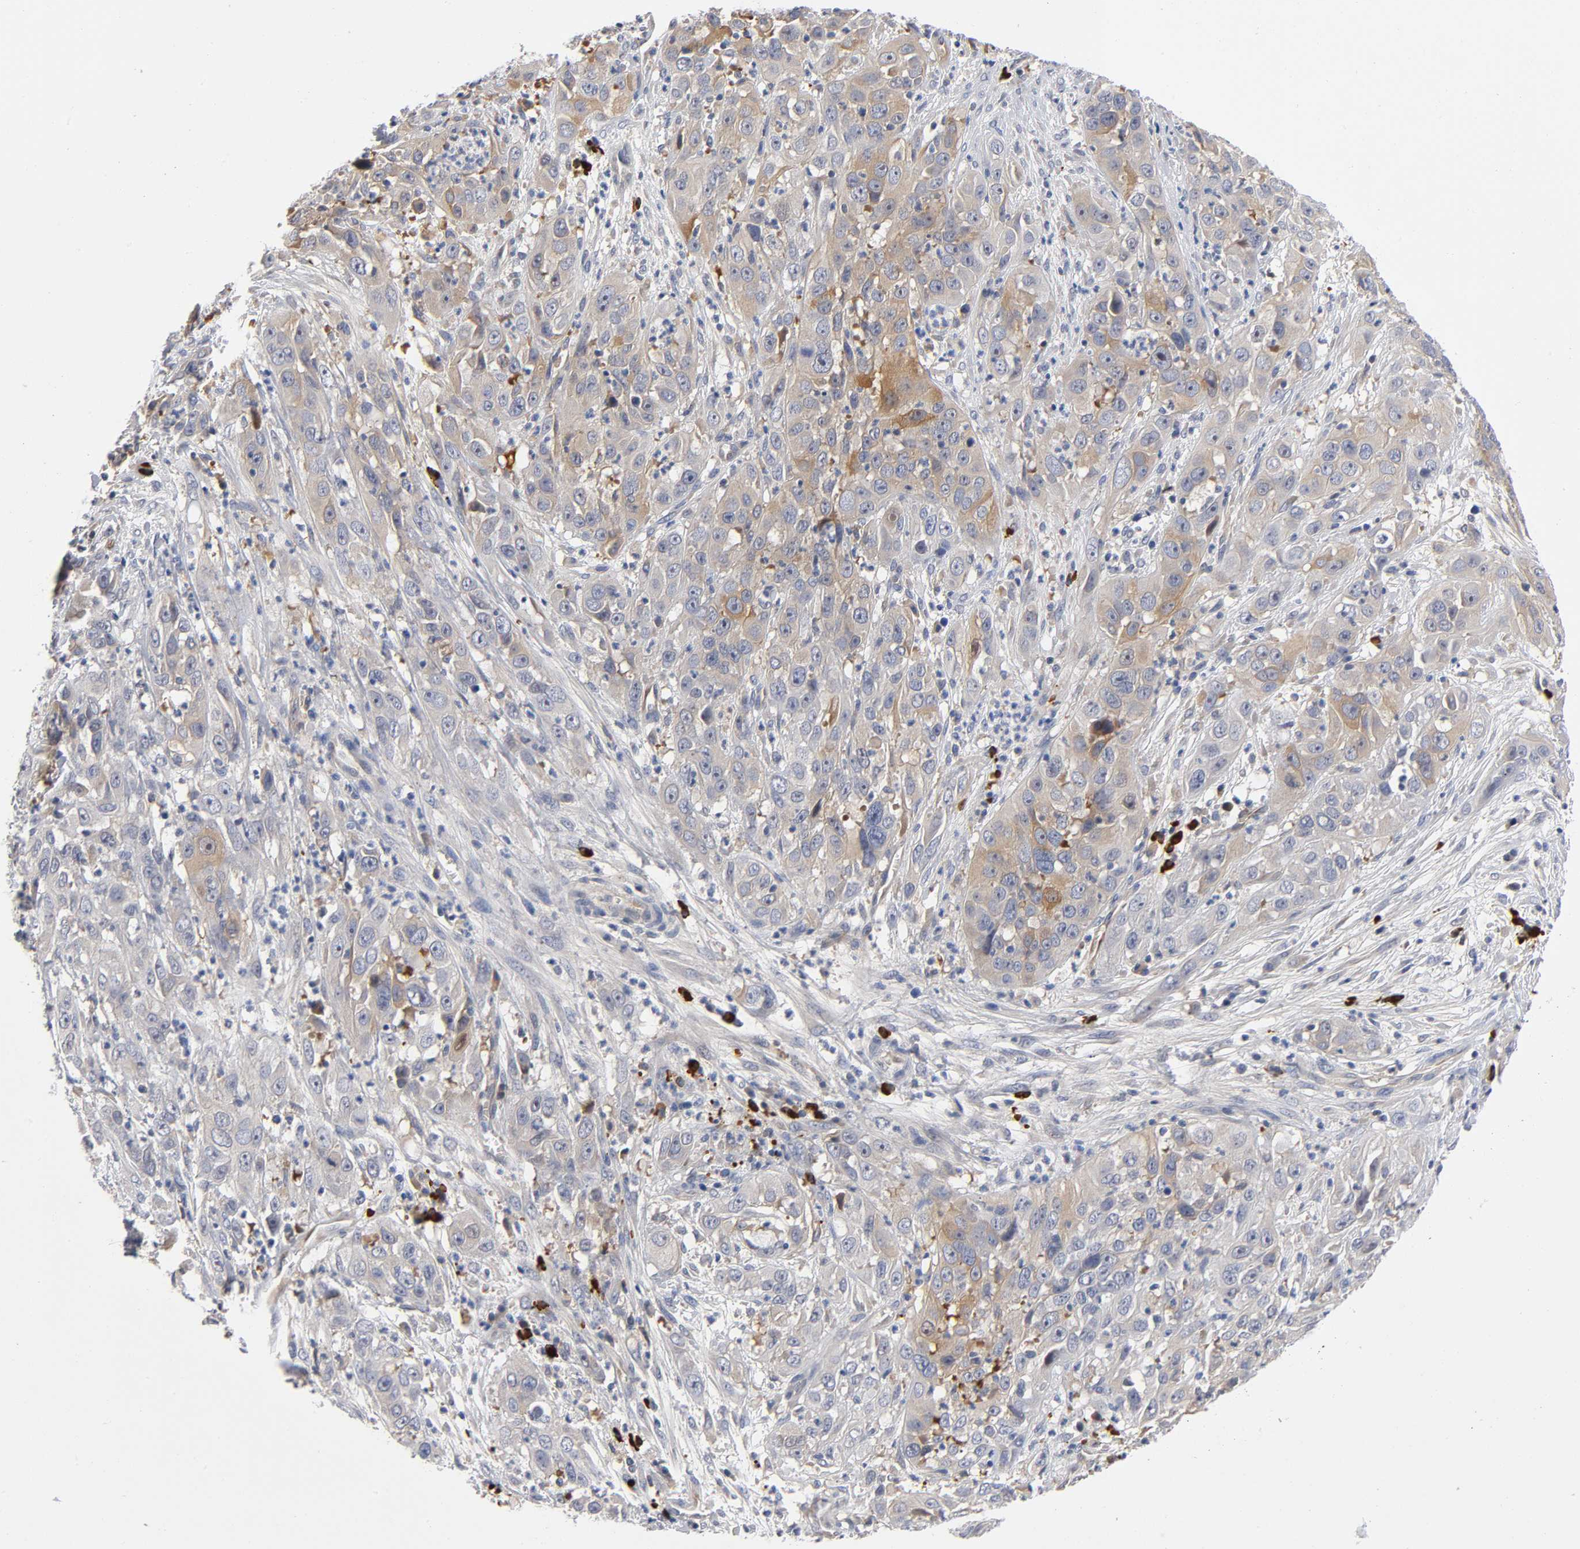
{"staining": {"intensity": "weak", "quantity": ">75%", "location": "cytoplasmic/membranous"}, "tissue": "cervical cancer", "cell_type": "Tumor cells", "image_type": "cancer", "snomed": [{"axis": "morphology", "description": "Squamous cell carcinoma, NOS"}, {"axis": "topography", "description": "Cervix"}], "caption": "About >75% of tumor cells in squamous cell carcinoma (cervical) exhibit weak cytoplasmic/membranous protein staining as visualized by brown immunohistochemical staining.", "gene": "NOVA1", "patient": {"sex": "female", "age": 32}}